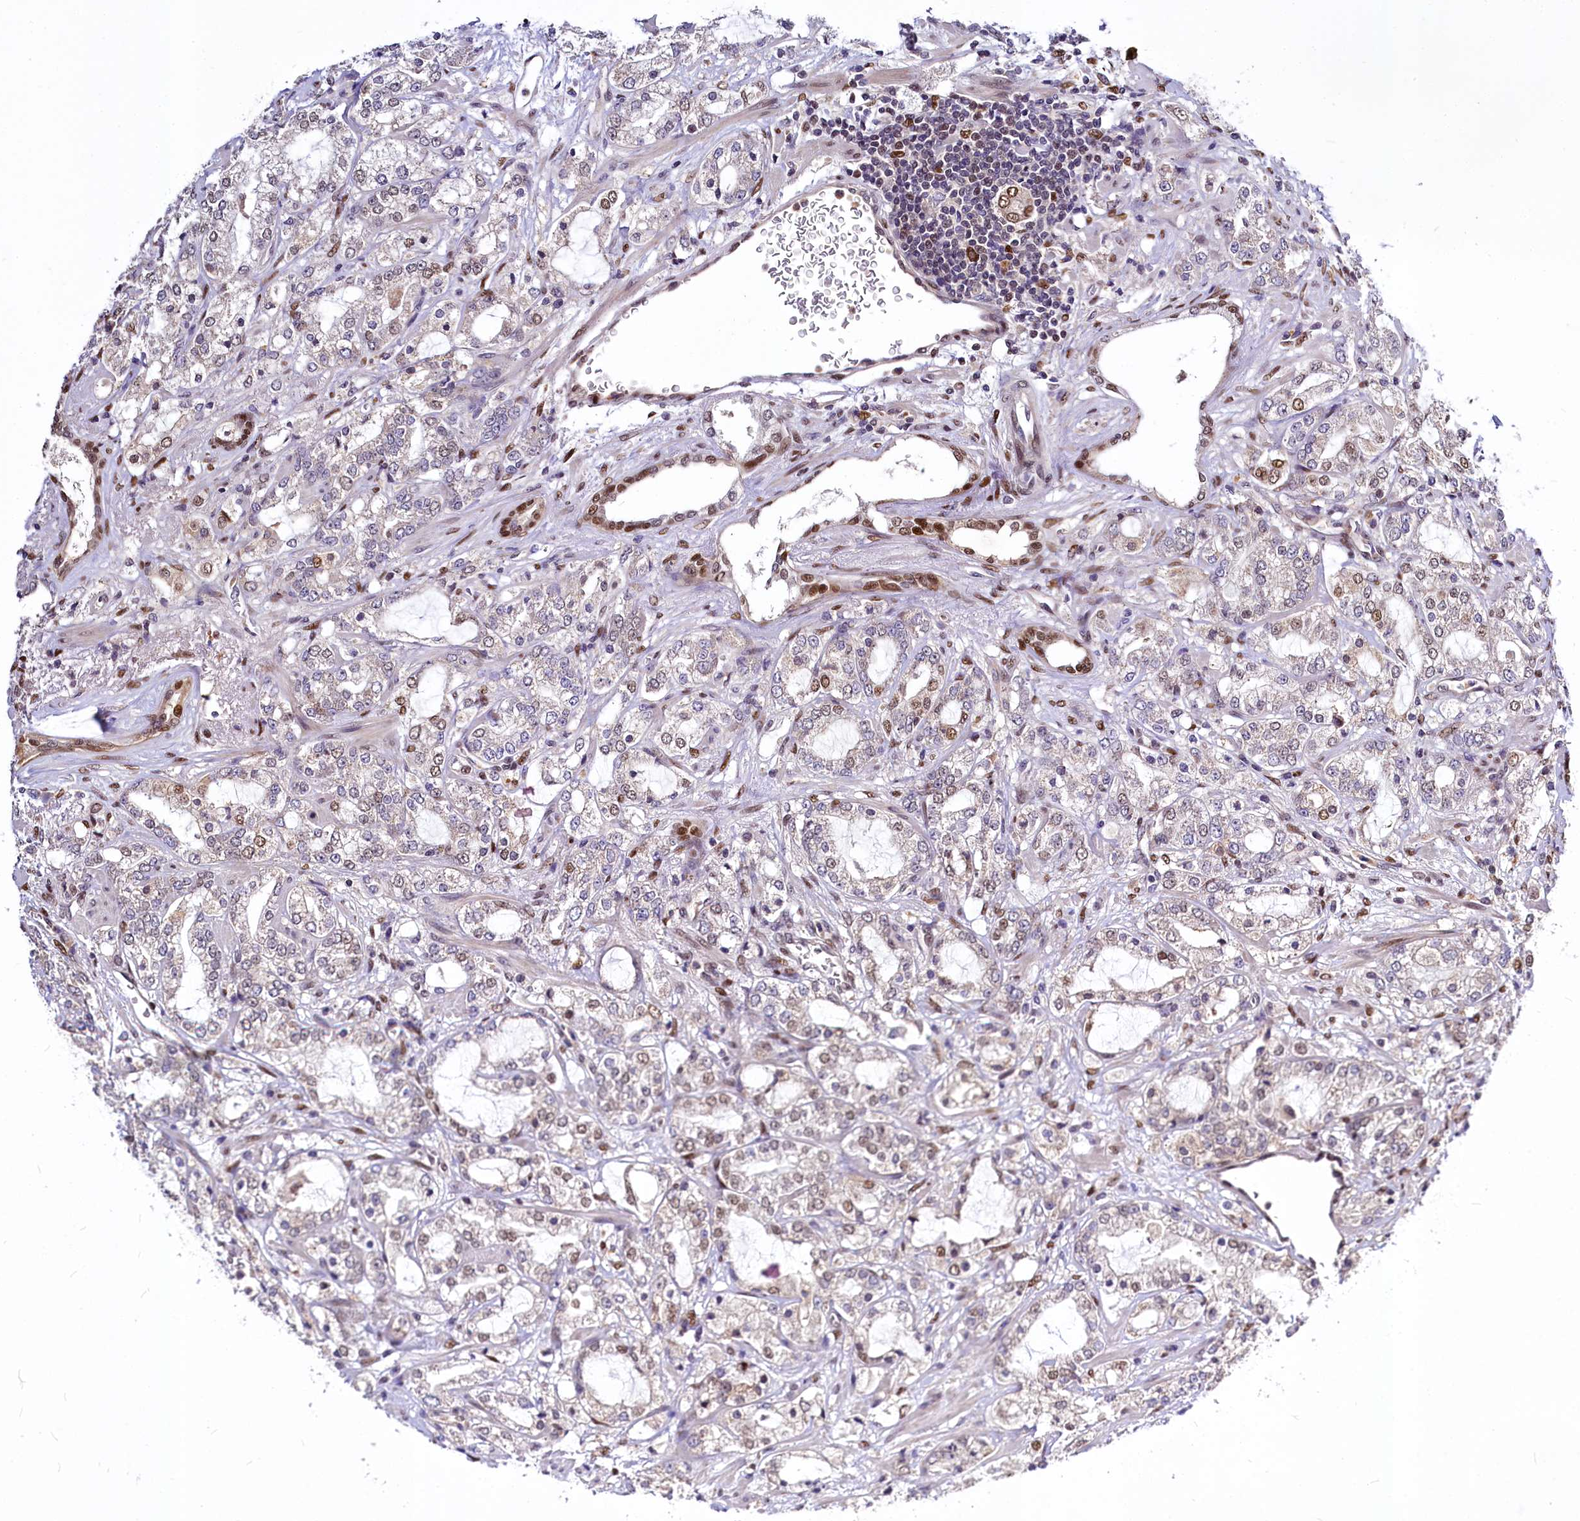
{"staining": {"intensity": "moderate", "quantity": "<25%", "location": "cytoplasmic/membranous,nuclear"}, "tissue": "prostate cancer", "cell_type": "Tumor cells", "image_type": "cancer", "snomed": [{"axis": "morphology", "description": "Adenocarcinoma, High grade"}, {"axis": "topography", "description": "Prostate"}], "caption": "High-magnification brightfield microscopy of prostate cancer stained with DAB (brown) and counterstained with hematoxylin (blue). tumor cells exhibit moderate cytoplasmic/membranous and nuclear expression is seen in approximately<25% of cells.", "gene": "MAML2", "patient": {"sex": "male", "age": 64}}